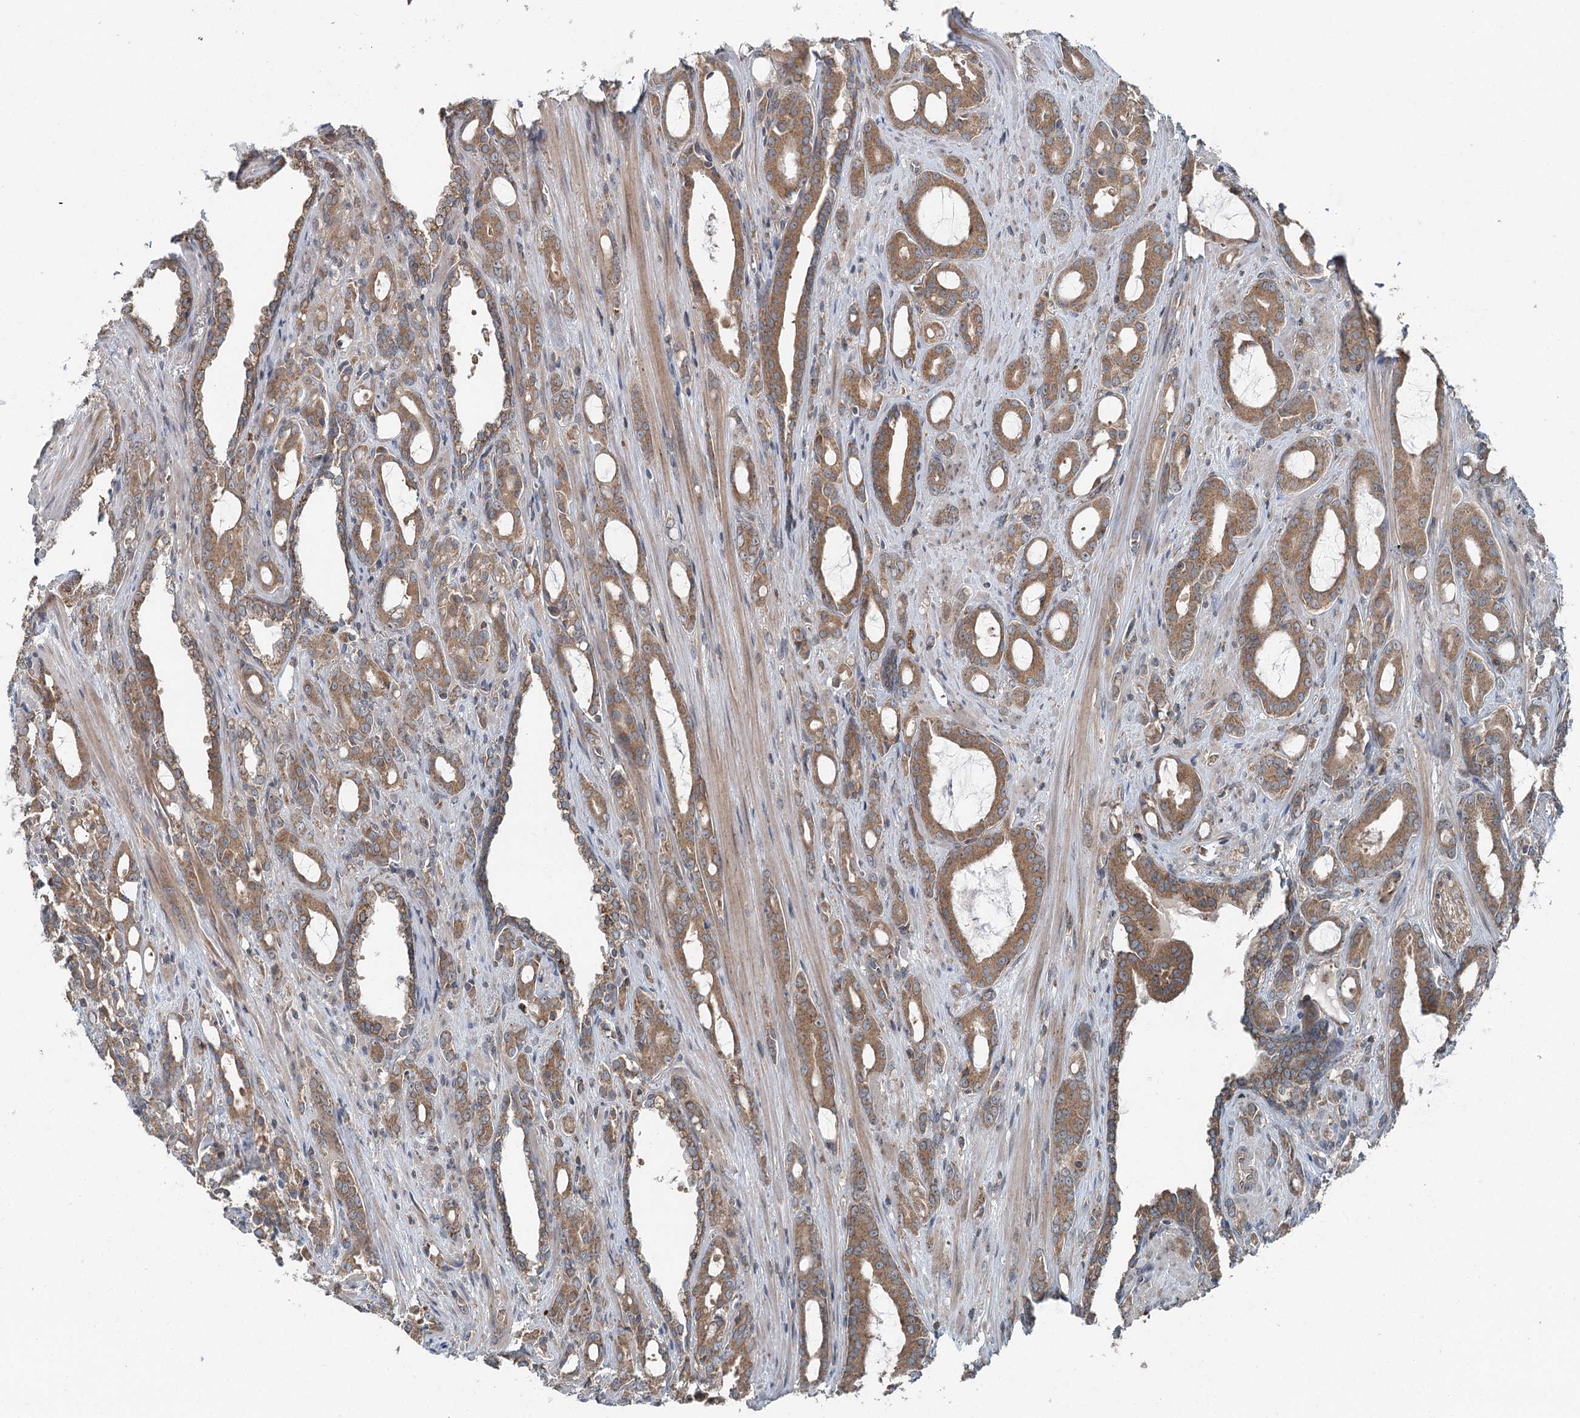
{"staining": {"intensity": "moderate", "quantity": ">75%", "location": "cytoplasmic/membranous"}, "tissue": "prostate cancer", "cell_type": "Tumor cells", "image_type": "cancer", "snomed": [{"axis": "morphology", "description": "Adenocarcinoma, High grade"}, {"axis": "topography", "description": "Prostate"}], "caption": "A high-resolution image shows IHC staining of prostate cancer (high-grade adenocarcinoma), which shows moderate cytoplasmic/membranous expression in about >75% of tumor cells. Nuclei are stained in blue.", "gene": "SKIC3", "patient": {"sex": "male", "age": 72}}